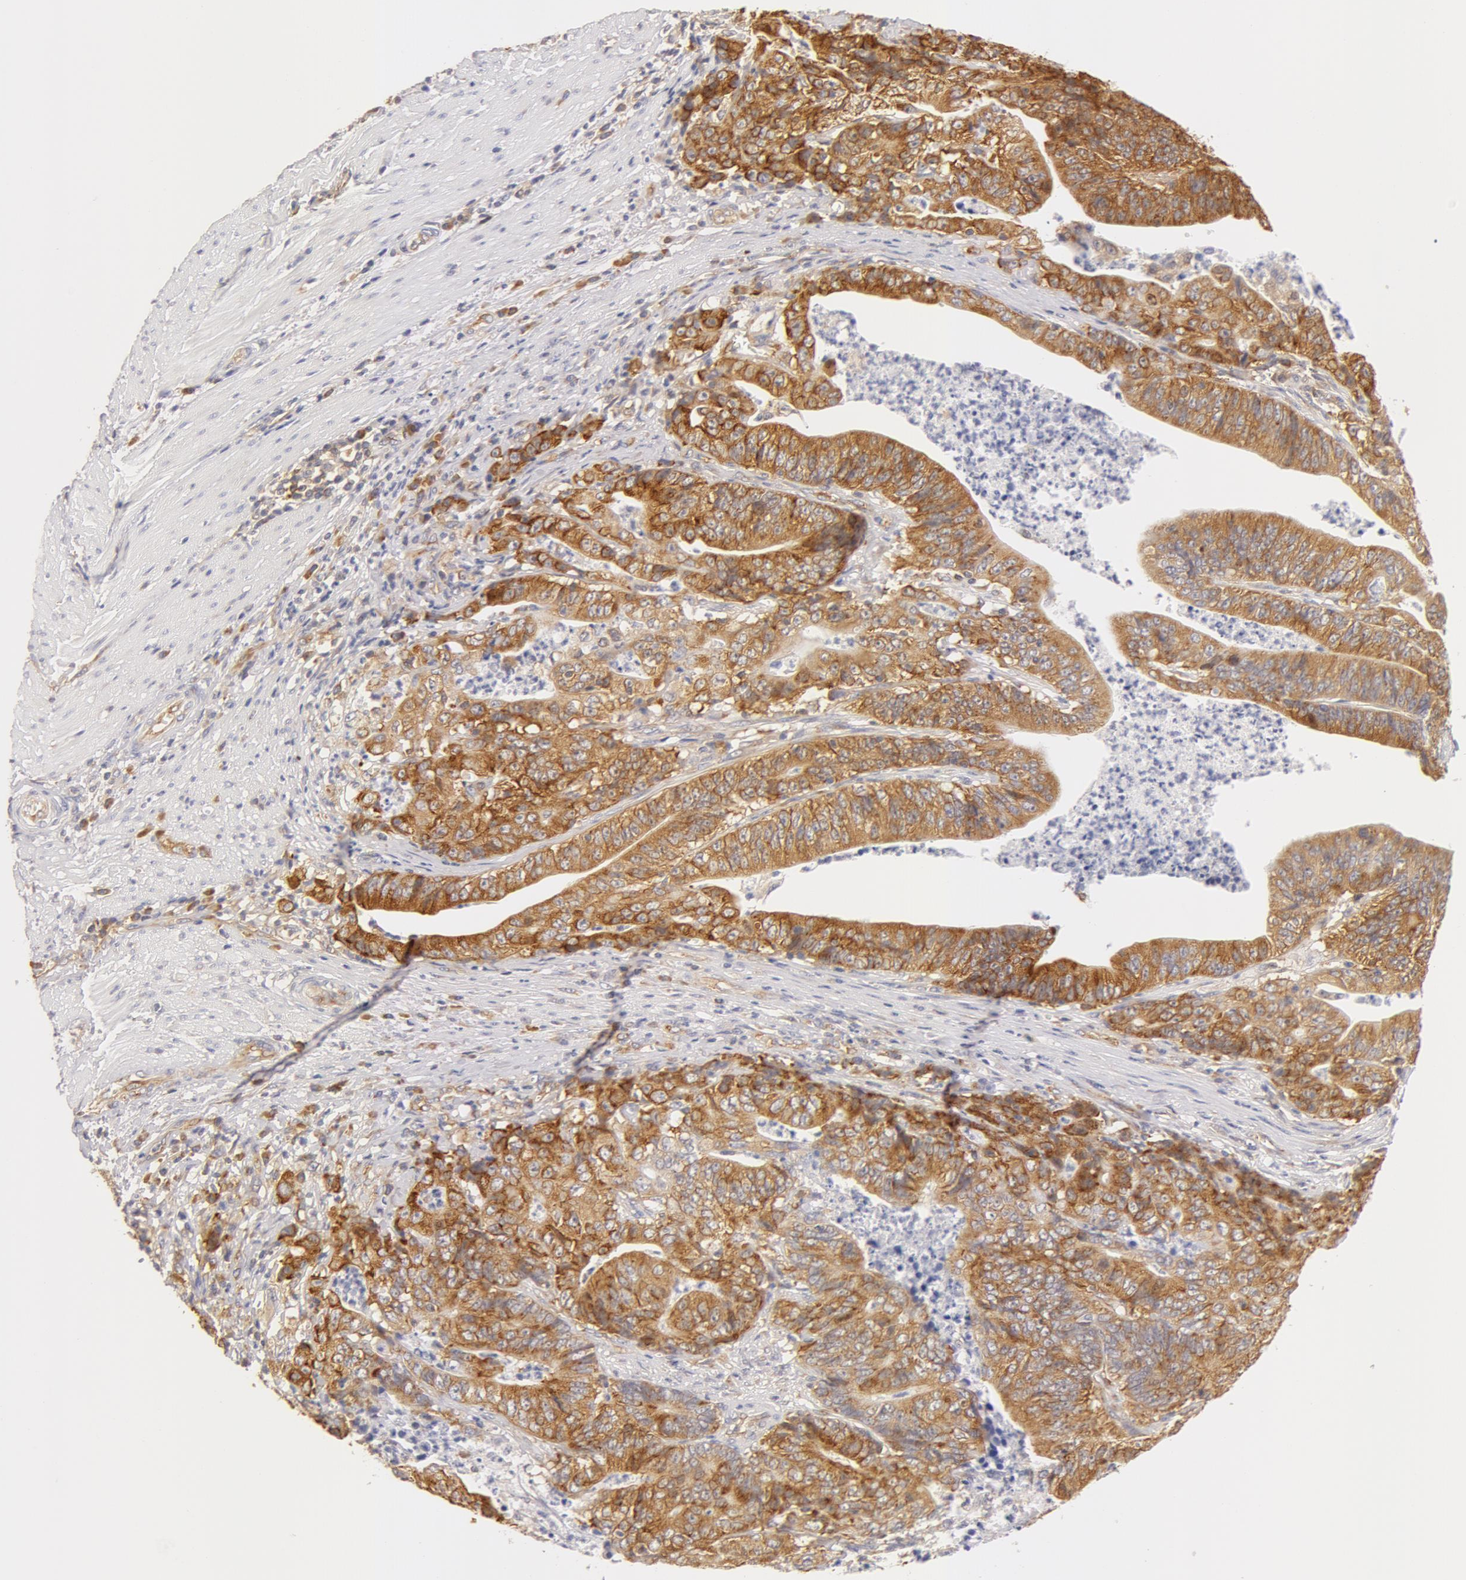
{"staining": {"intensity": "weak", "quantity": ">75%", "location": "cytoplasmic/membranous"}, "tissue": "stomach cancer", "cell_type": "Tumor cells", "image_type": "cancer", "snomed": [{"axis": "morphology", "description": "Adenocarcinoma, NOS"}, {"axis": "topography", "description": "Stomach, lower"}], "caption": "Stomach cancer stained with a brown dye demonstrates weak cytoplasmic/membranous positive positivity in about >75% of tumor cells.", "gene": "DDX3Y", "patient": {"sex": "female", "age": 86}}